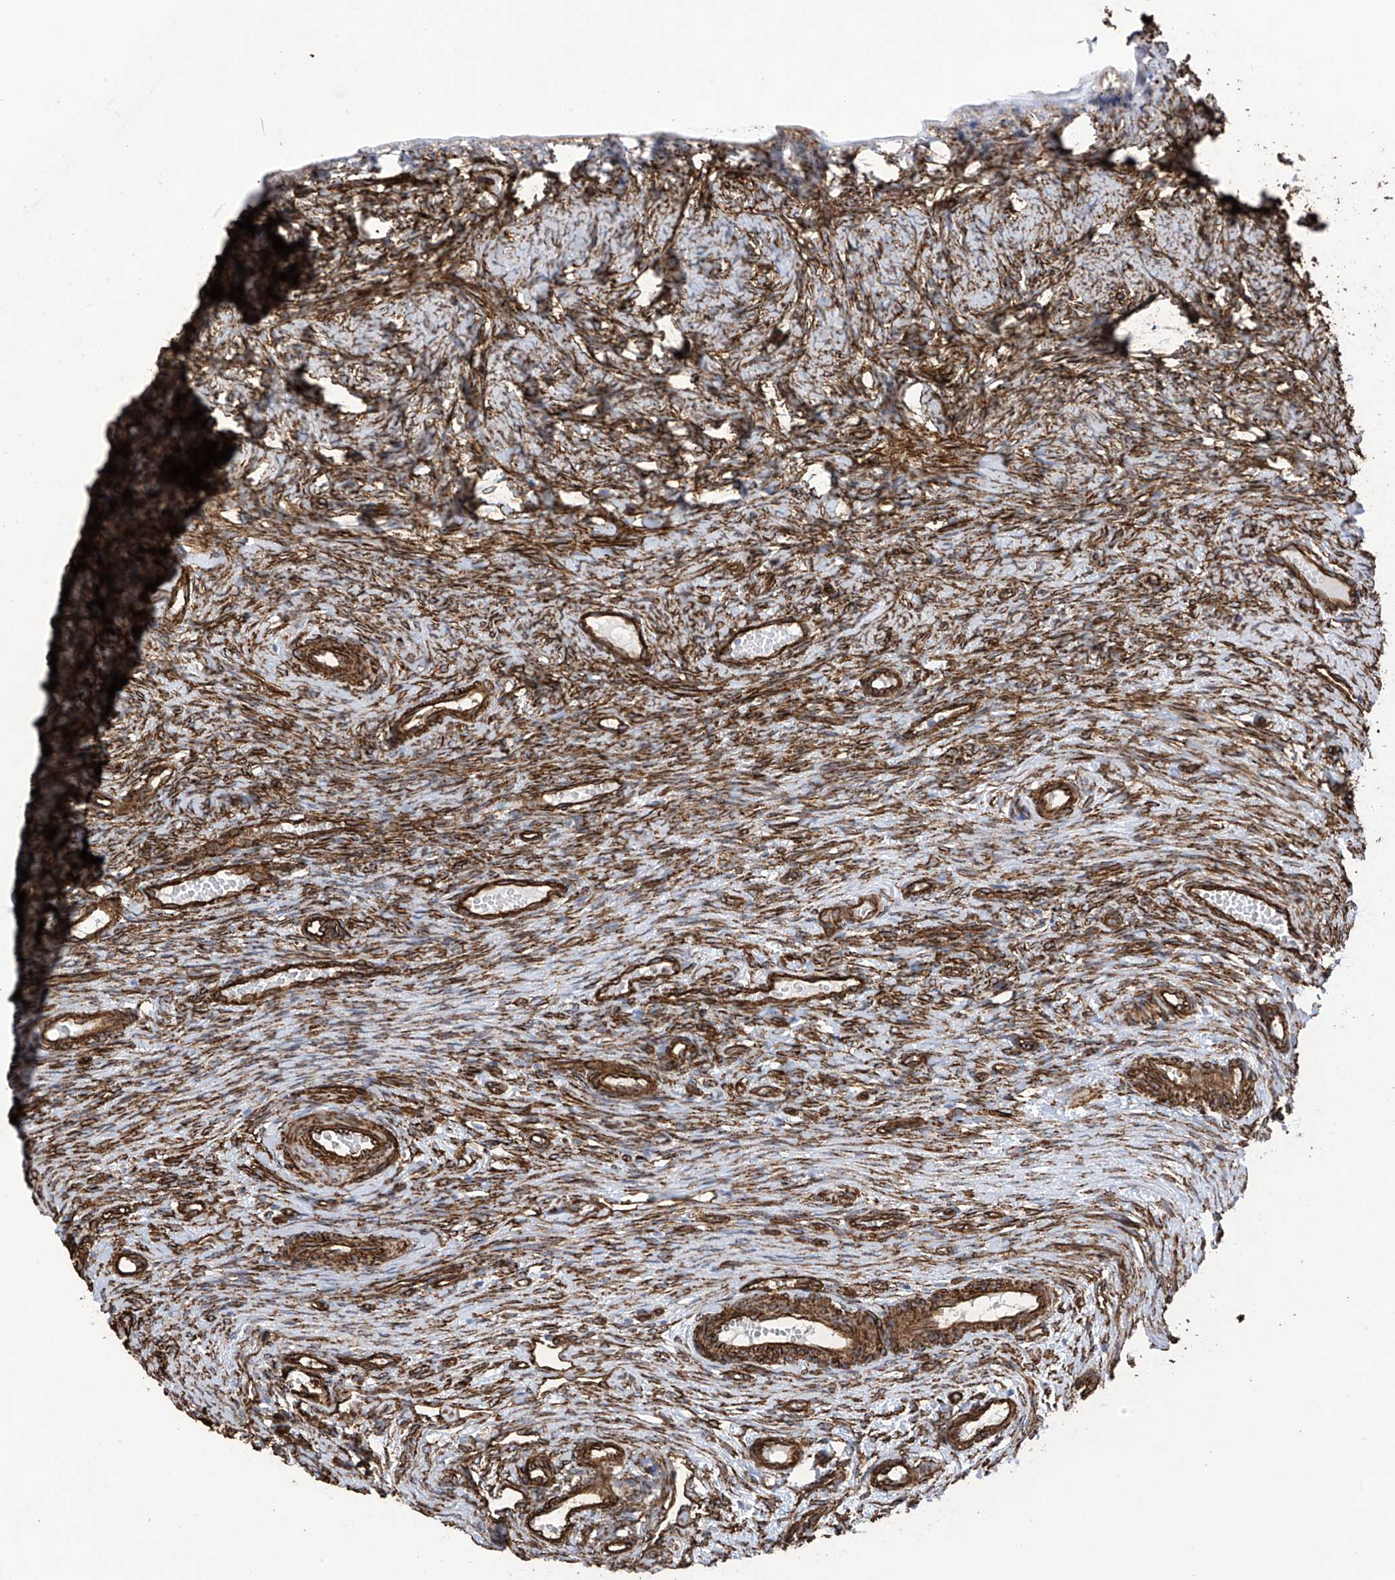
{"staining": {"intensity": "strong", "quantity": ">75%", "location": "cytoplasmic/membranous"}, "tissue": "ovary", "cell_type": "Ovarian stroma cells", "image_type": "normal", "snomed": [{"axis": "morphology", "description": "Adenocarcinoma, NOS"}, {"axis": "topography", "description": "Endometrium"}], "caption": "Strong cytoplasmic/membranous protein expression is identified in approximately >75% of ovarian stroma cells in ovary. (Stains: DAB in brown, nuclei in blue, Microscopy: brightfield microscopy at high magnification).", "gene": "UBTD1", "patient": {"sex": "female", "age": 32}}